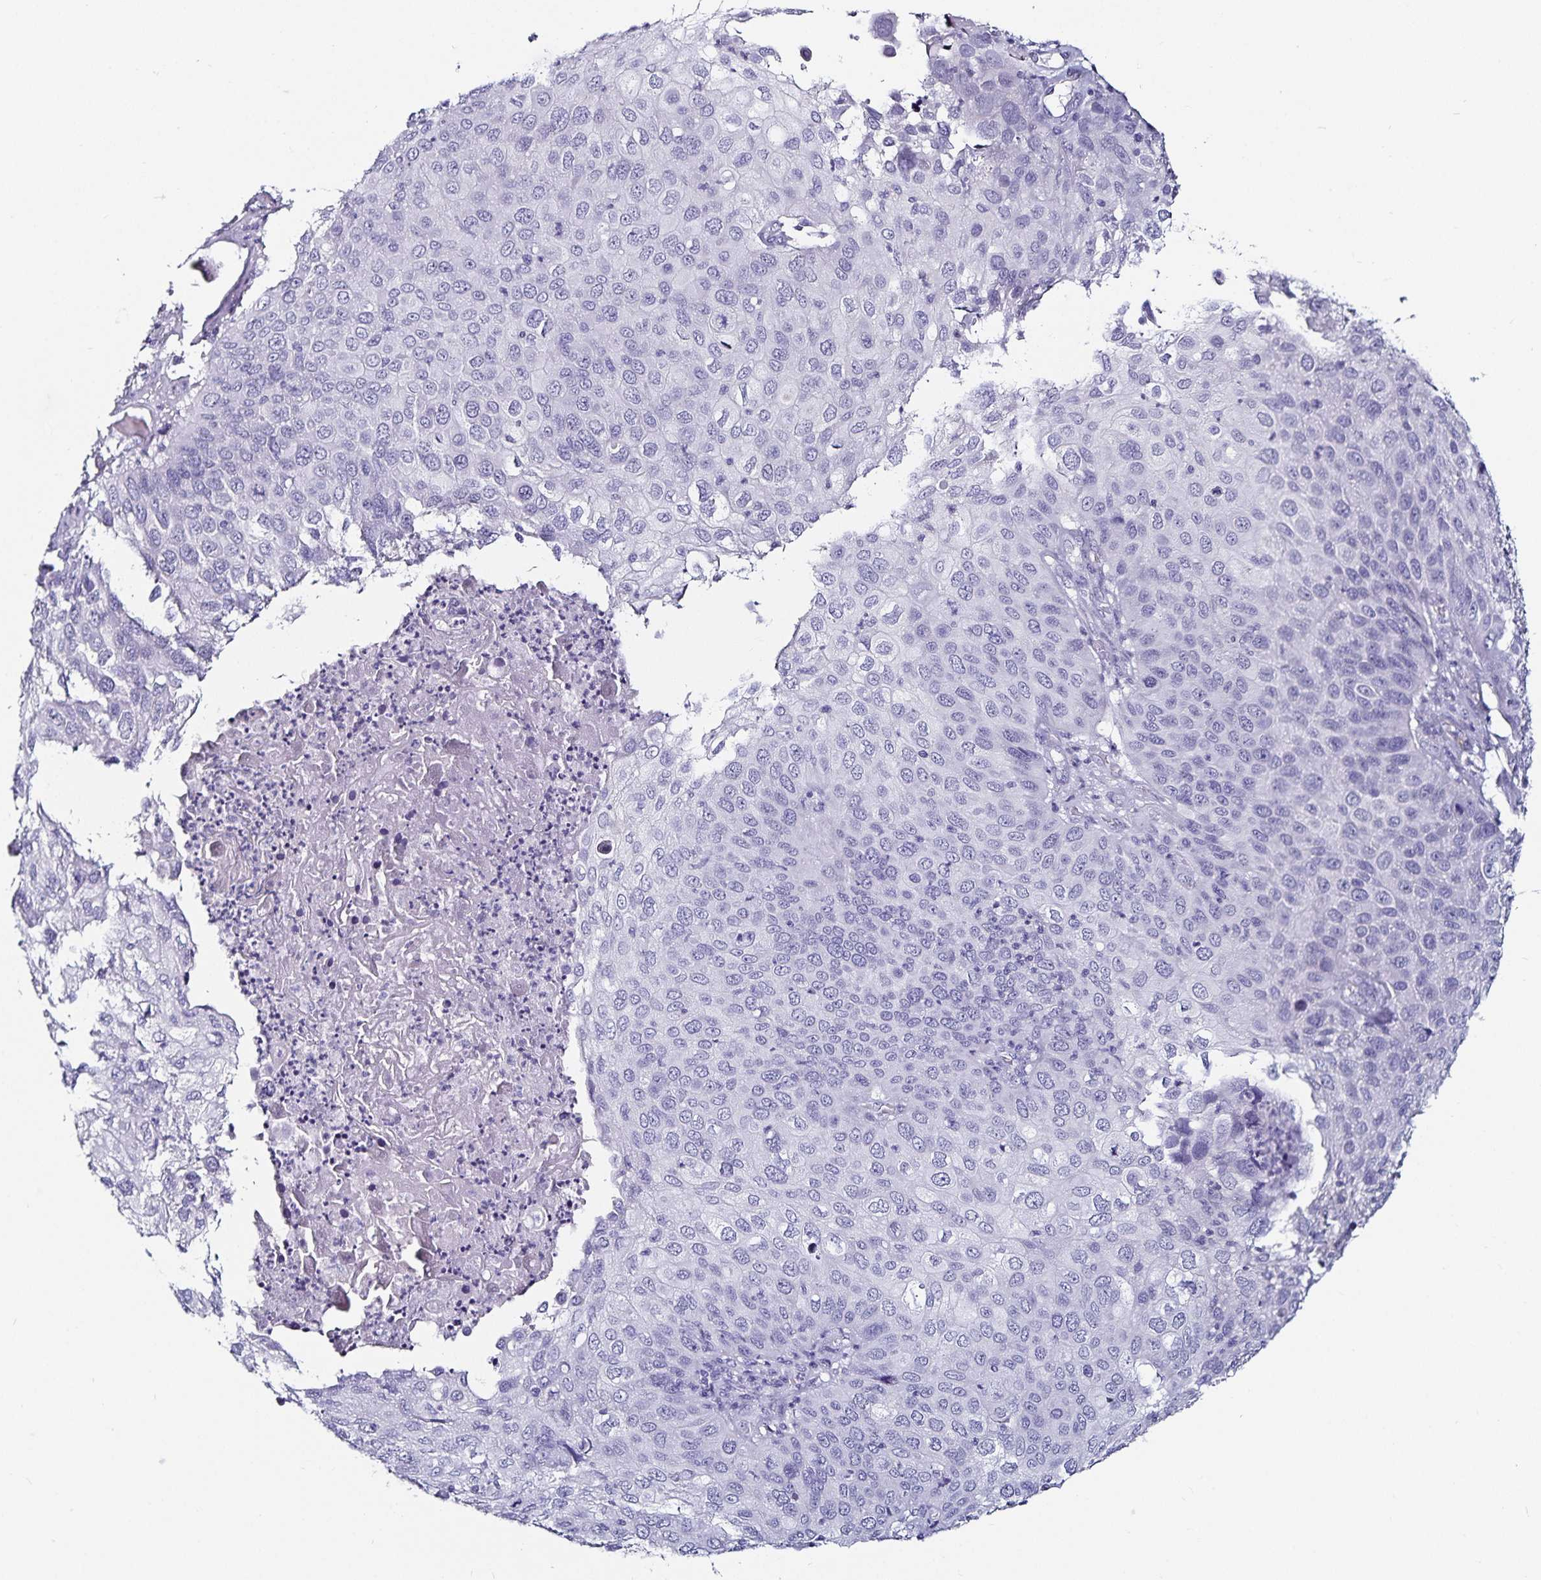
{"staining": {"intensity": "negative", "quantity": "none", "location": "none"}, "tissue": "skin cancer", "cell_type": "Tumor cells", "image_type": "cancer", "snomed": [{"axis": "morphology", "description": "Squamous cell carcinoma, NOS"}, {"axis": "topography", "description": "Skin"}], "caption": "This is a image of immunohistochemistry (IHC) staining of skin cancer, which shows no positivity in tumor cells. (DAB (3,3'-diaminobenzidine) immunohistochemistry, high magnification).", "gene": "TSPAN7", "patient": {"sex": "male", "age": 87}}